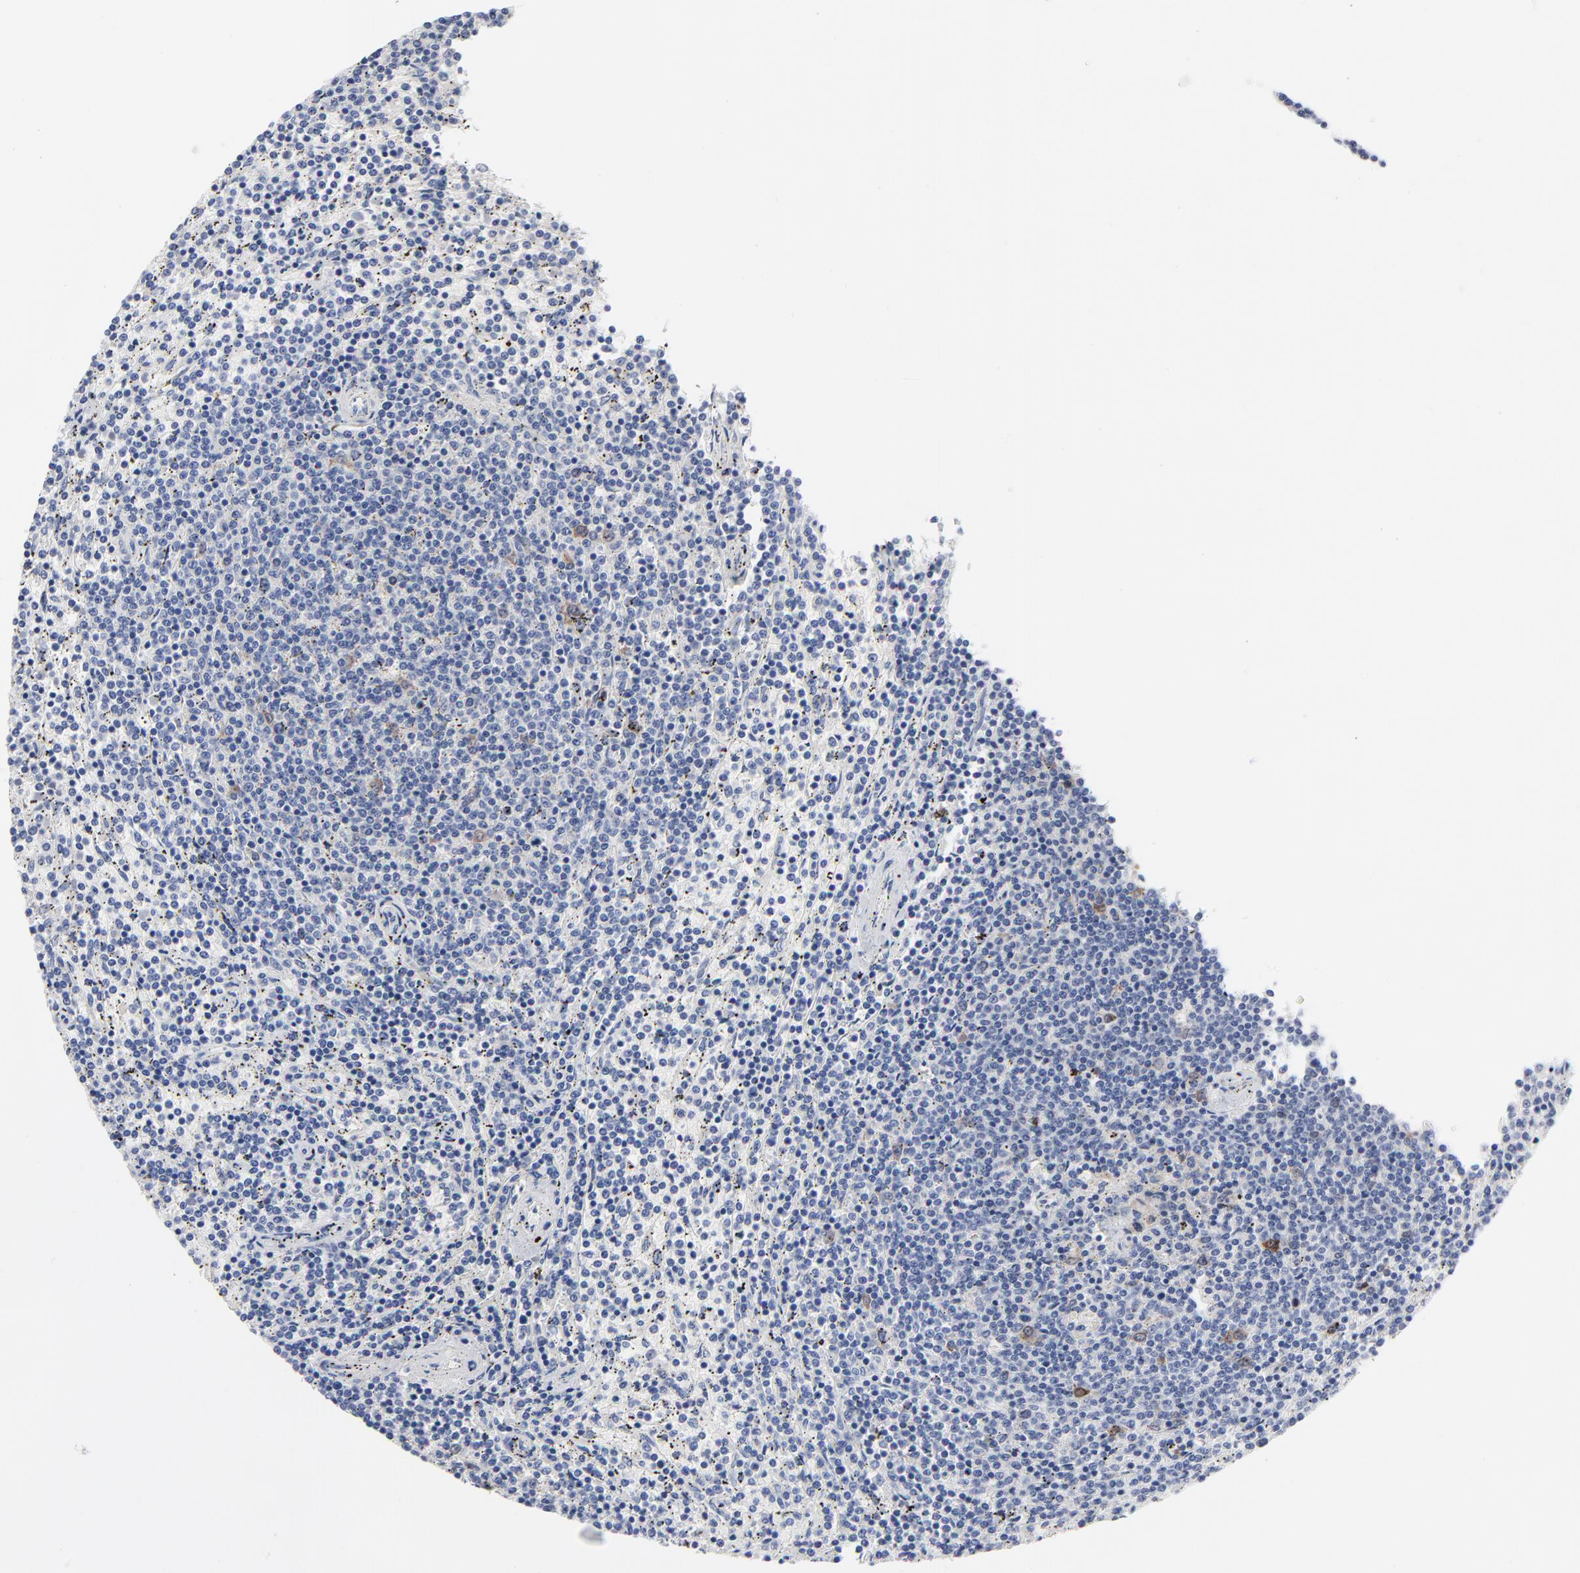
{"staining": {"intensity": "strong", "quantity": "<25%", "location": "cytoplasmic/membranous,nuclear"}, "tissue": "lymphoma", "cell_type": "Tumor cells", "image_type": "cancer", "snomed": [{"axis": "morphology", "description": "Malignant lymphoma, non-Hodgkin's type, Low grade"}, {"axis": "topography", "description": "Spleen"}], "caption": "Human low-grade malignant lymphoma, non-Hodgkin's type stained for a protein (brown) shows strong cytoplasmic/membranous and nuclear positive positivity in about <25% of tumor cells.", "gene": "CDK1", "patient": {"sex": "female", "age": 50}}